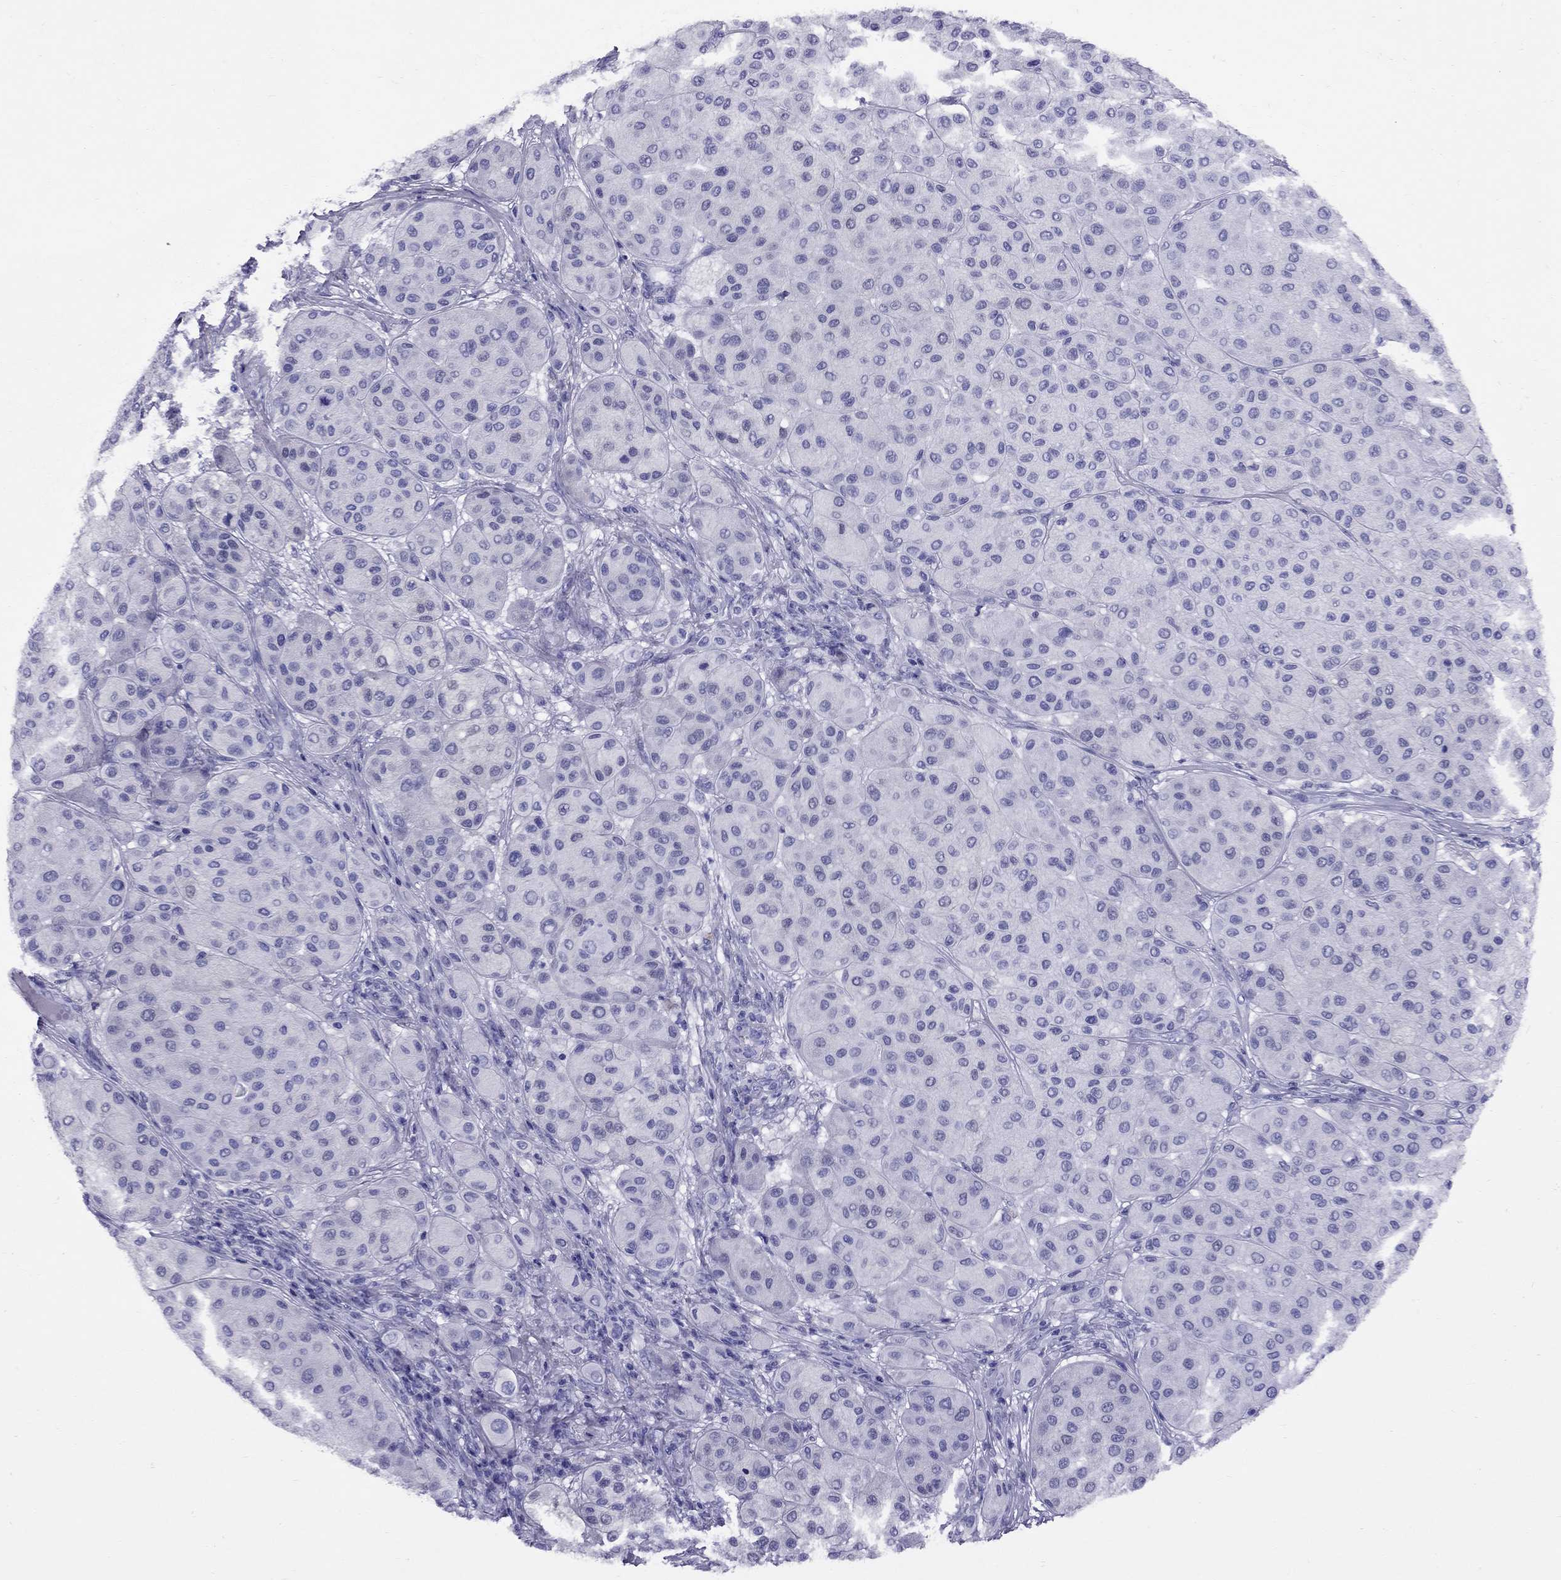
{"staining": {"intensity": "negative", "quantity": "none", "location": "none"}, "tissue": "melanoma", "cell_type": "Tumor cells", "image_type": "cancer", "snomed": [{"axis": "morphology", "description": "Malignant melanoma, Metastatic site"}, {"axis": "topography", "description": "Smooth muscle"}], "caption": "A high-resolution image shows IHC staining of malignant melanoma (metastatic site), which exhibits no significant staining in tumor cells.", "gene": "AVPR1B", "patient": {"sex": "male", "age": 41}}